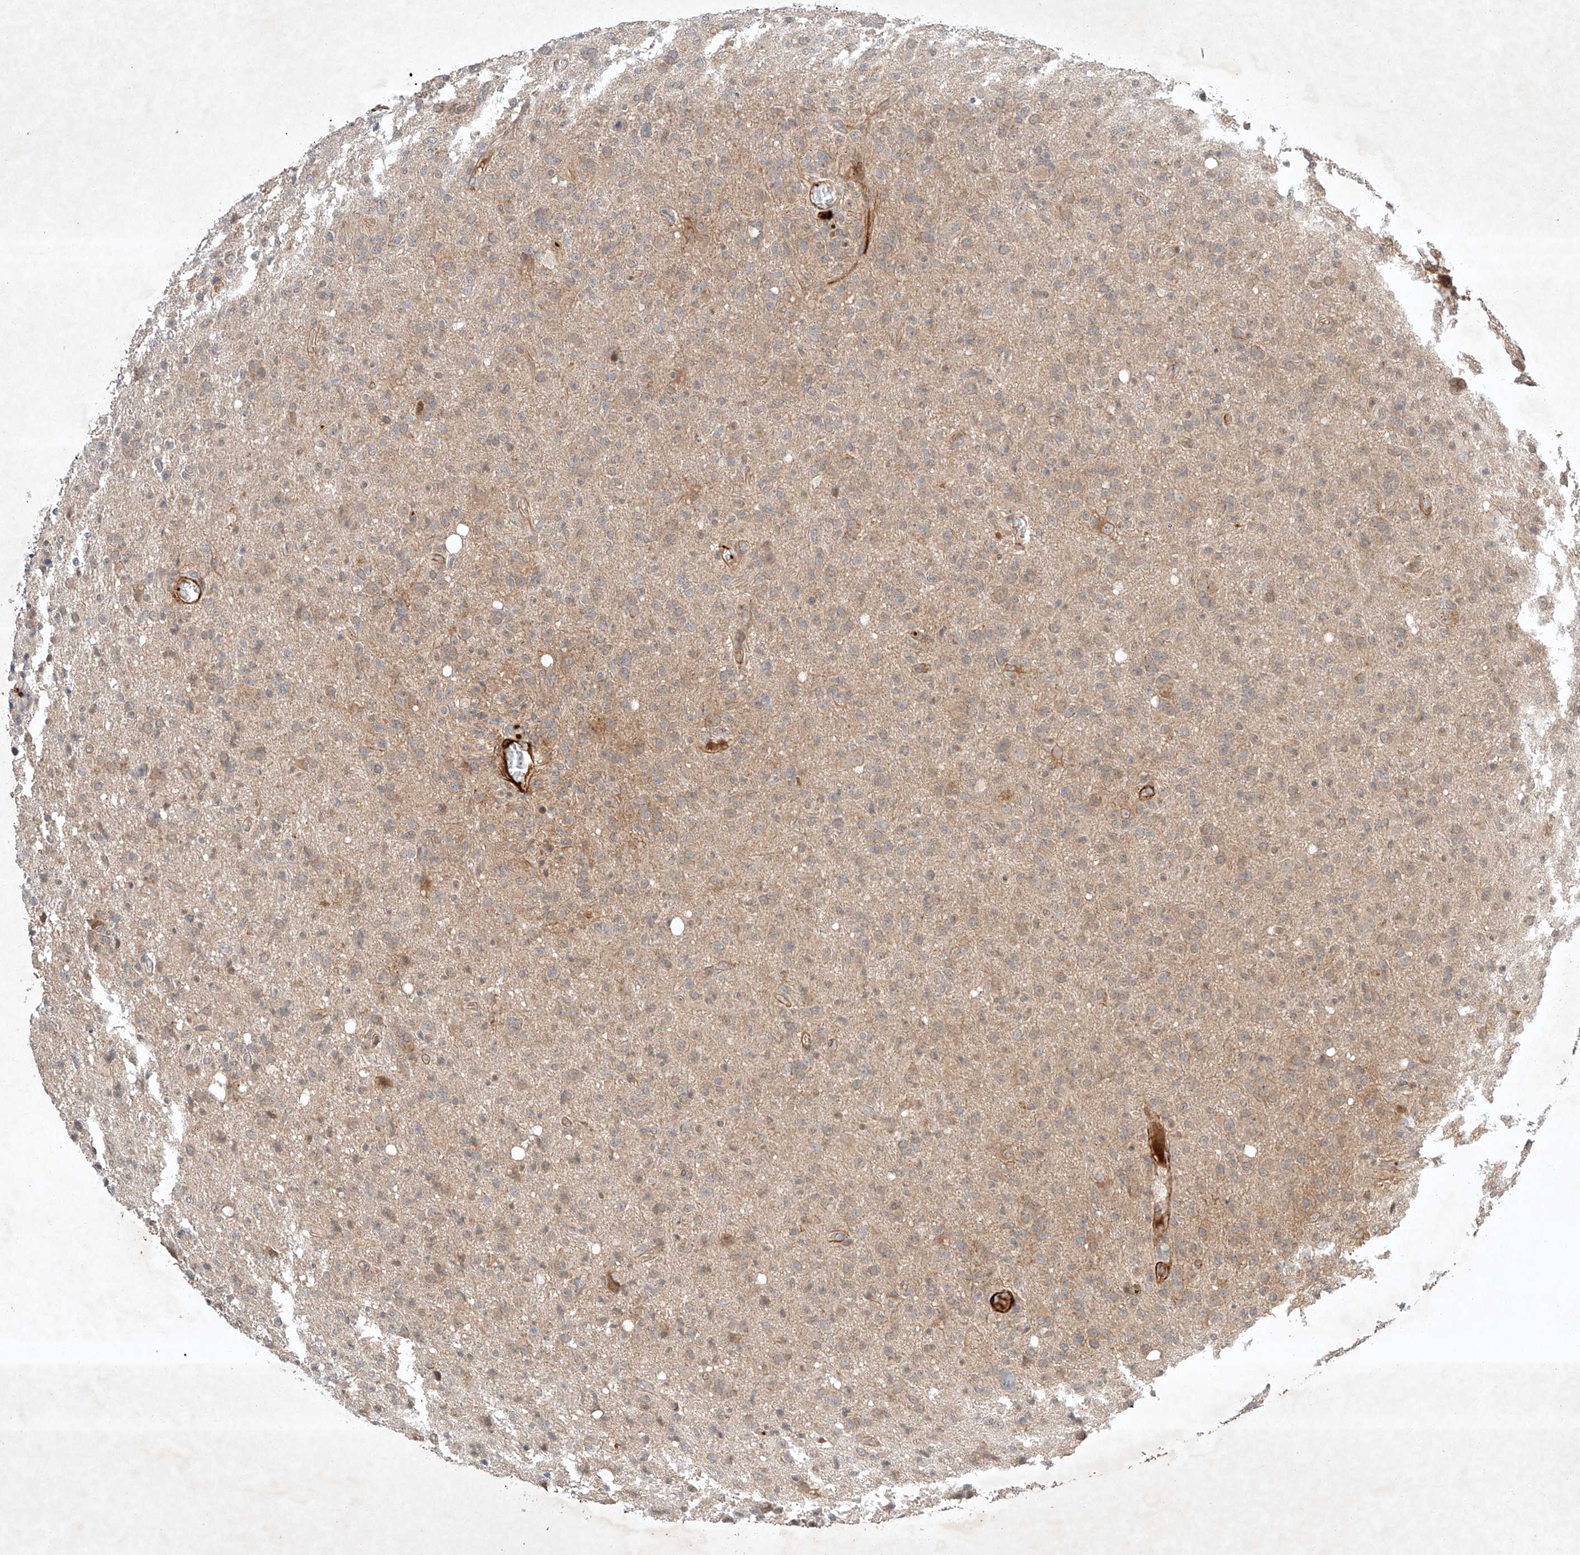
{"staining": {"intensity": "negative", "quantity": "none", "location": "none"}, "tissue": "glioma", "cell_type": "Tumor cells", "image_type": "cancer", "snomed": [{"axis": "morphology", "description": "Glioma, malignant, High grade"}, {"axis": "topography", "description": "Brain"}], "caption": "Tumor cells show no significant protein positivity in high-grade glioma (malignant).", "gene": "ARHGAP33", "patient": {"sex": "female", "age": 57}}